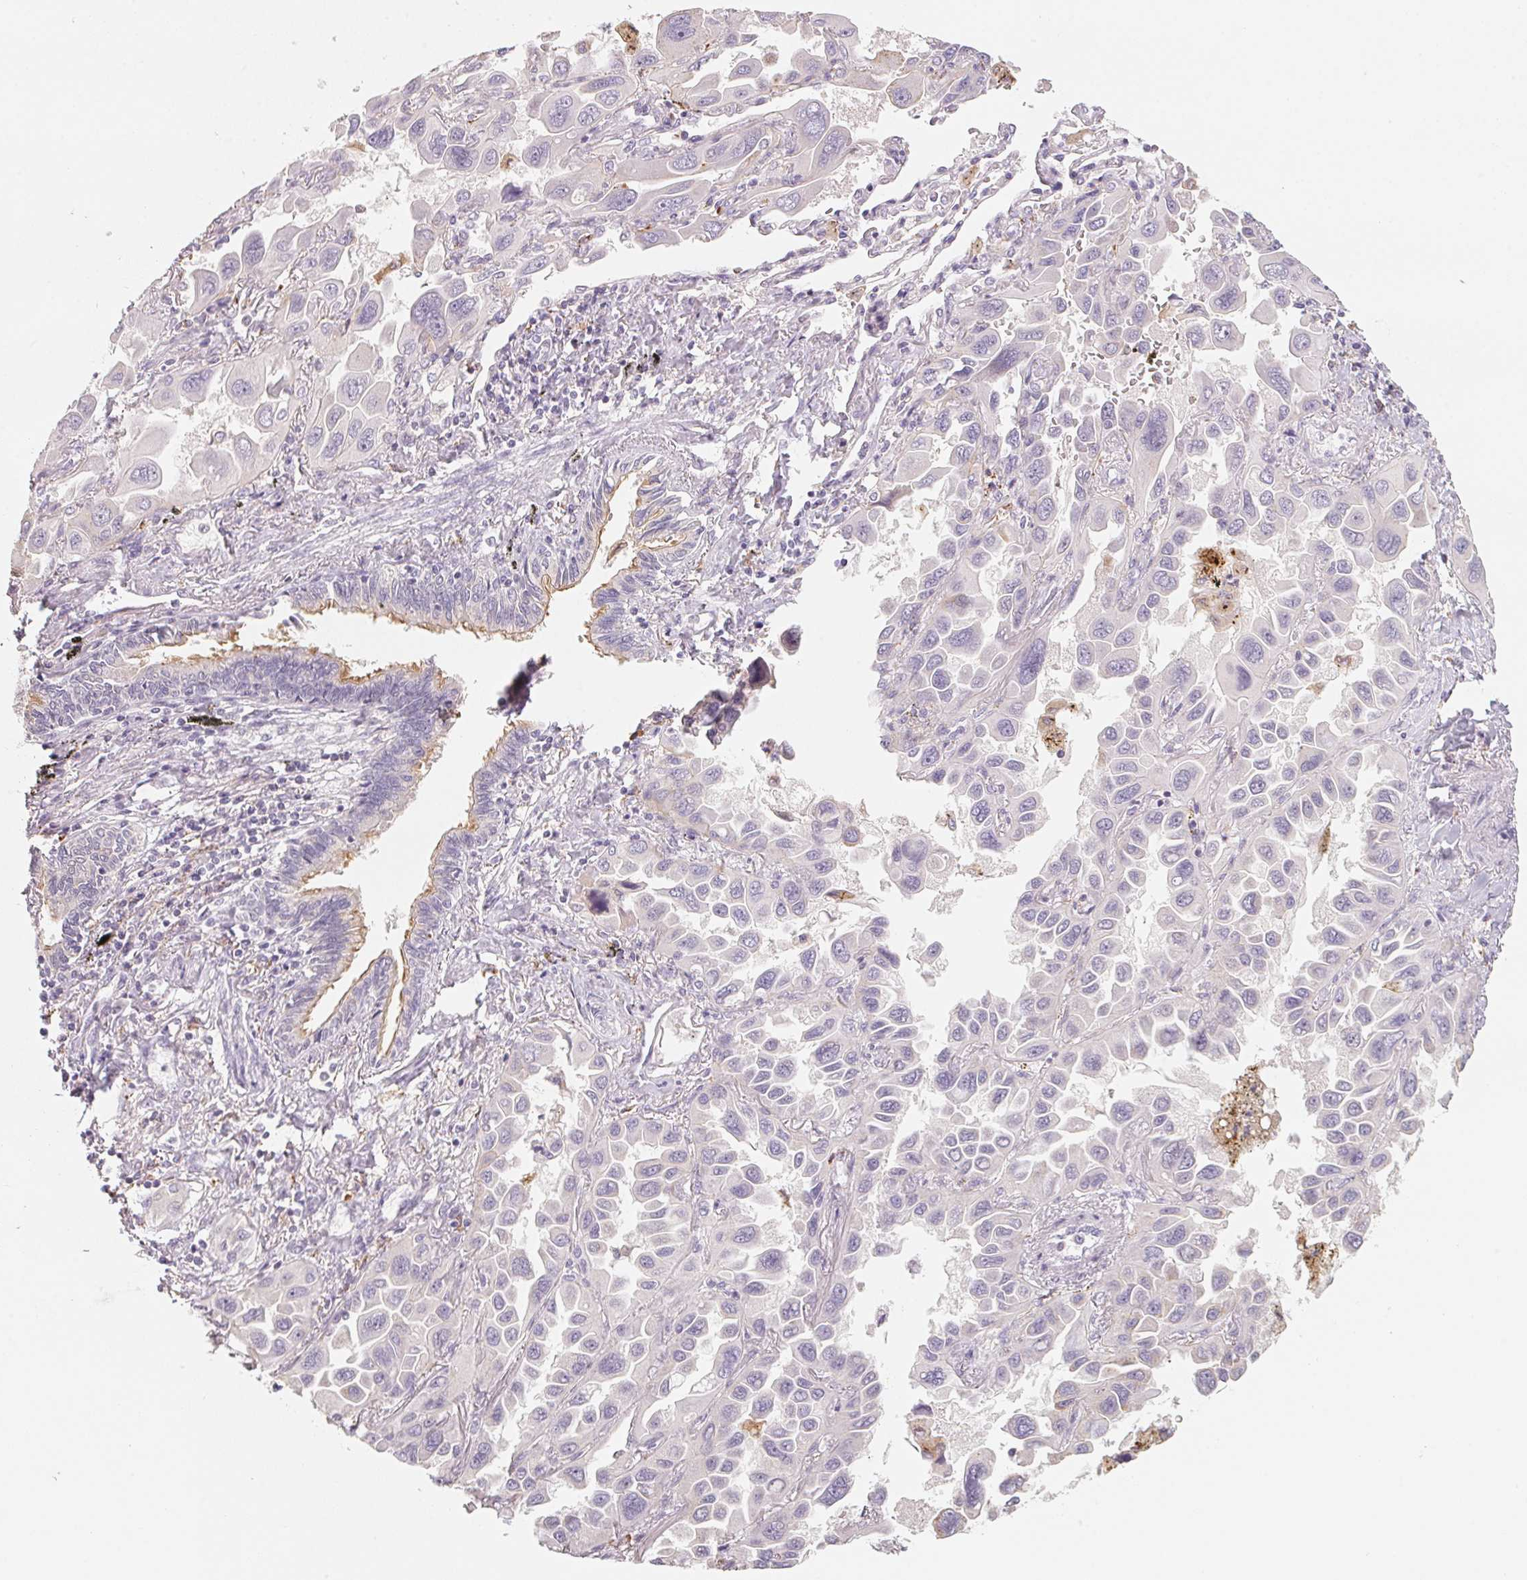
{"staining": {"intensity": "negative", "quantity": "none", "location": "none"}, "tissue": "lung cancer", "cell_type": "Tumor cells", "image_type": "cancer", "snomed": [{"axis": "morphology", "description": "Adenocarcinoma, NOS"}, {"axis": "topography", "description": "Lung"}], "caption": "IHC histopathology image of neoplastic tissue: lung cancer stained with DAB reveals no significant protein expression in tumor cells. (IHC, brightfield microscopy, high magnification).", "gene": "TREH", "patient": {"sex": "male", "age": 64}}